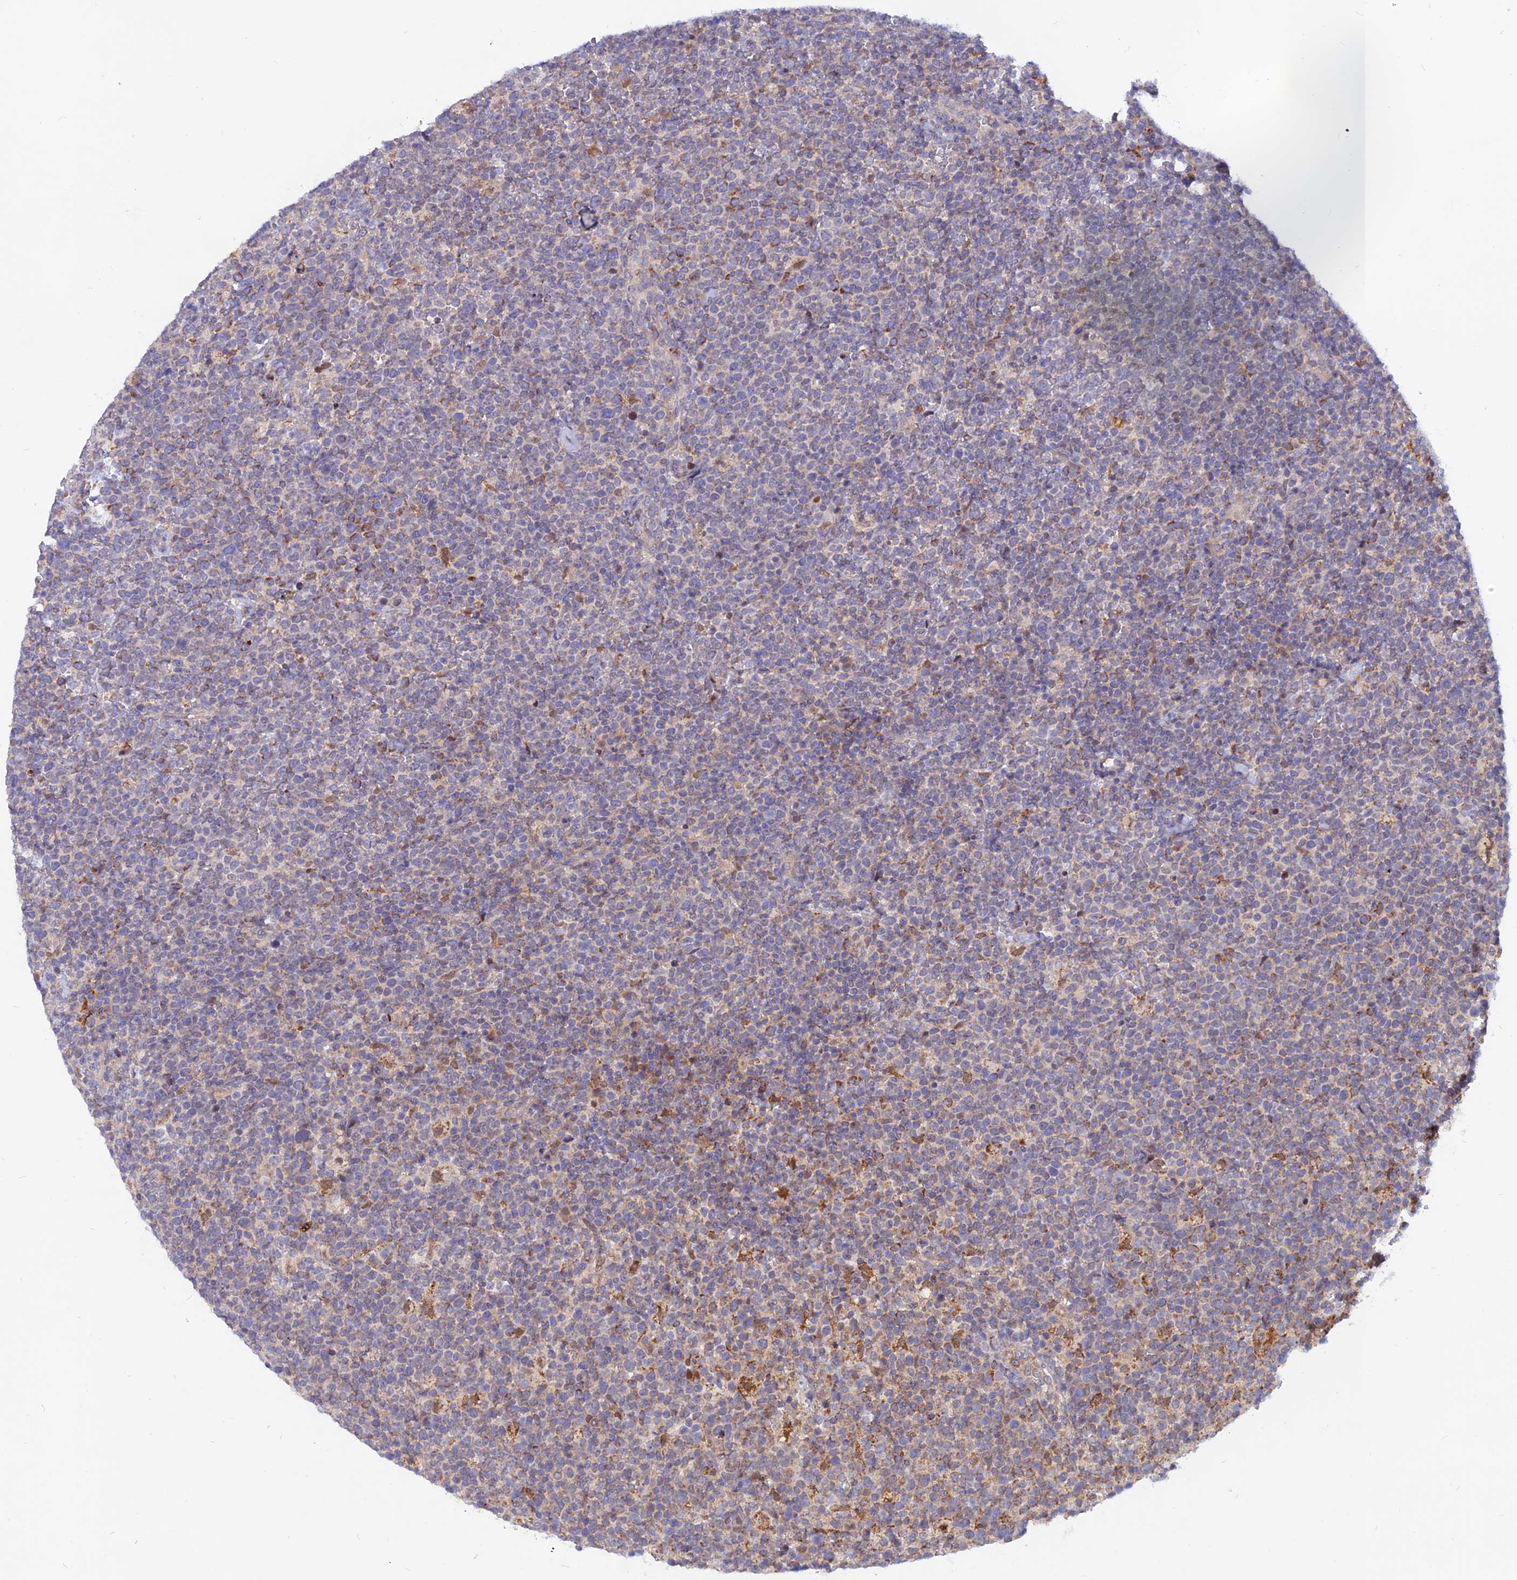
{"staining": {"intensity": "weak", "quantity": "25%-75%", "location": "cytoplasmic/membranous"}, "tissue": "lymphoma", "cell_type": "Tumor cells", "image_type": "cancer", "snomed": [{"axis": "morphology", "description": "Malignant lymphoma, non-Hodgkin's type, High grade"}, {"axis": "topography", "description": "Lymph node"}], "caption": "Immunohistochemistry (IHC) image of neoplastic tissue: human high-grade malignant lymphoma, non-Hodgkin's type stained using immunohistochemistry reveals low levels of weak protein expression localized specifically in the cytoplasmic/membranous of tumor cells, appearing as a cytoplasmic/membranous brown color.", "gene": "DNAJC16", "patient": {"sex": "male", "age": 61}}